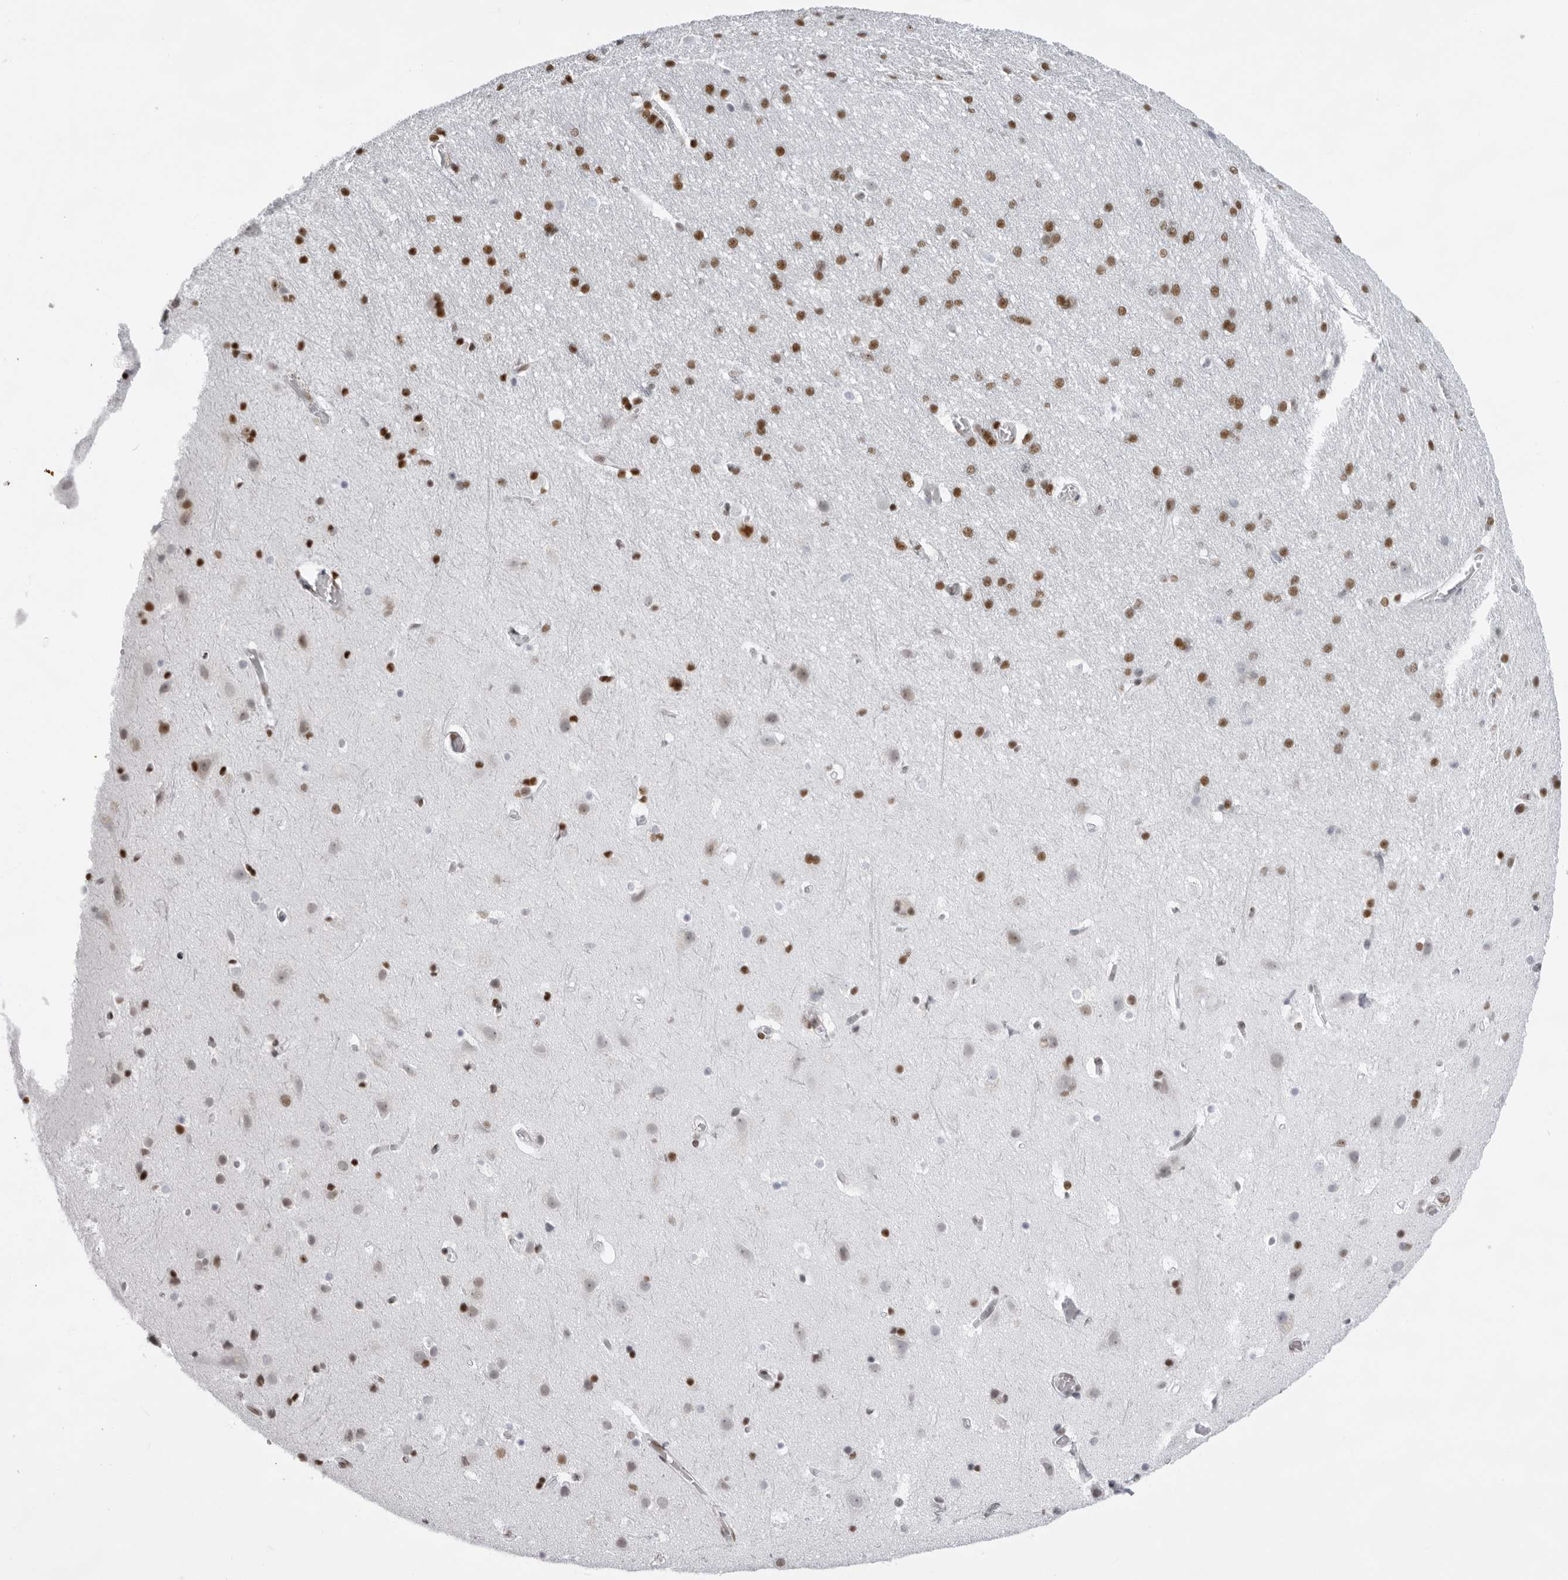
{"staining": {"intensity": "weak", "quantity": ">75%", "location": "nuclear"}, "tissue": "cerebral cortex", "cell_type": "Endothelial cells", "image_type": "normal", "snomed": [{"axis": "morphology", "description": "Normal tissue, NOS"}, {"axis": "topography", "description": "Cerebral cortex"}], "caption": "This image reveals immunohistochemistry (IHC) staining of normal human cerebral cortex, with low weak nuclear staining in about >75% of endothelial cells.", "gene": "IRF2BP2", "patient": {"sex": "male", "age": 54}}